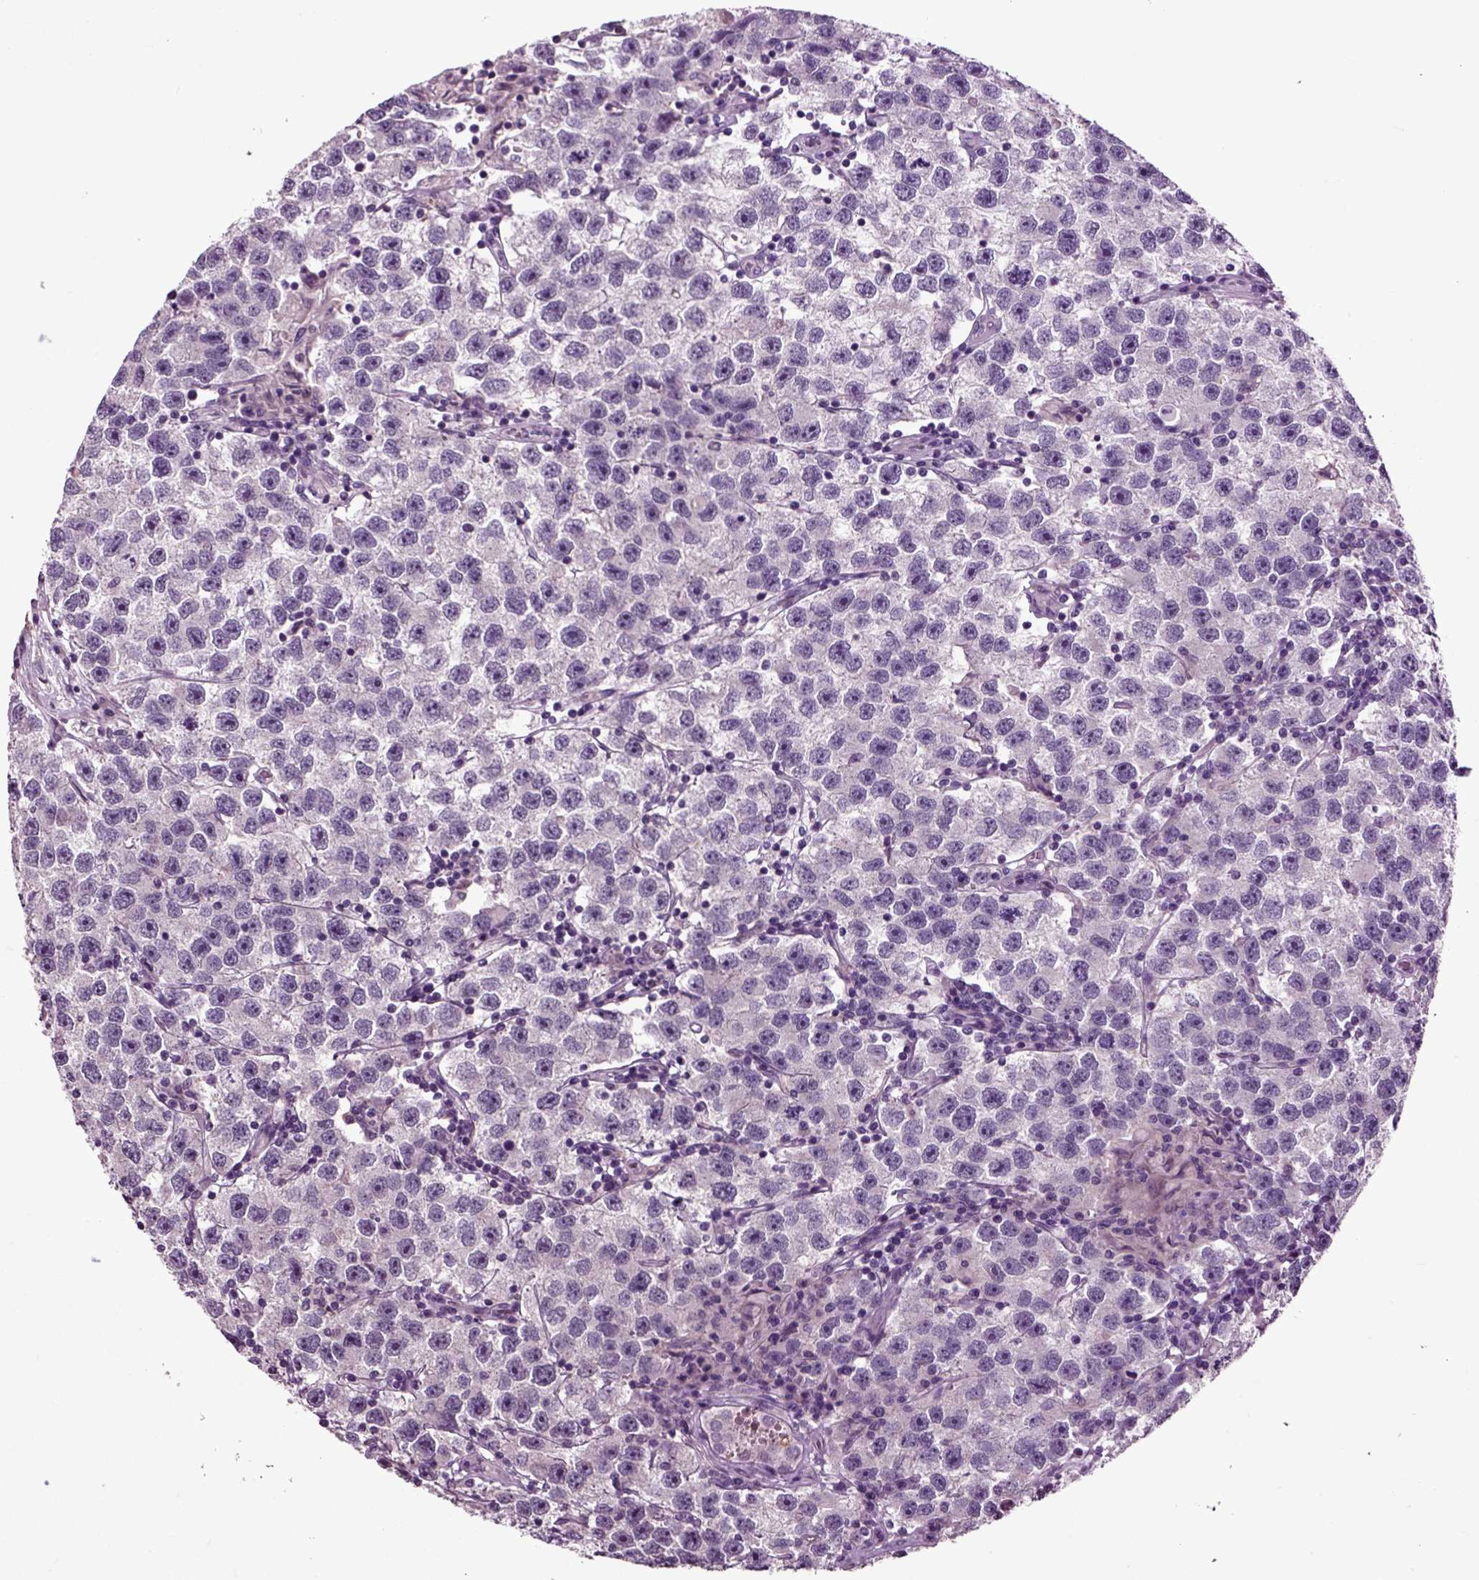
{"staining": {"intensity": "negative", "quantity": "none", "location": "none"}, "tissue": "testis cancer", "cell_type": "Tumor cells", "image_type": "cancer", "snomed": [{"axis": "morphology", "description": "Seminoma, NOS"}, {"axis": "topography", "description": "Testis"}], "caption": "This is an immunohistochemistry histopathology image of human testis cancer. There is no staining in tumor cells.", "gene": "CRHR1", "patient": {"sex": "male", "age": 26}}